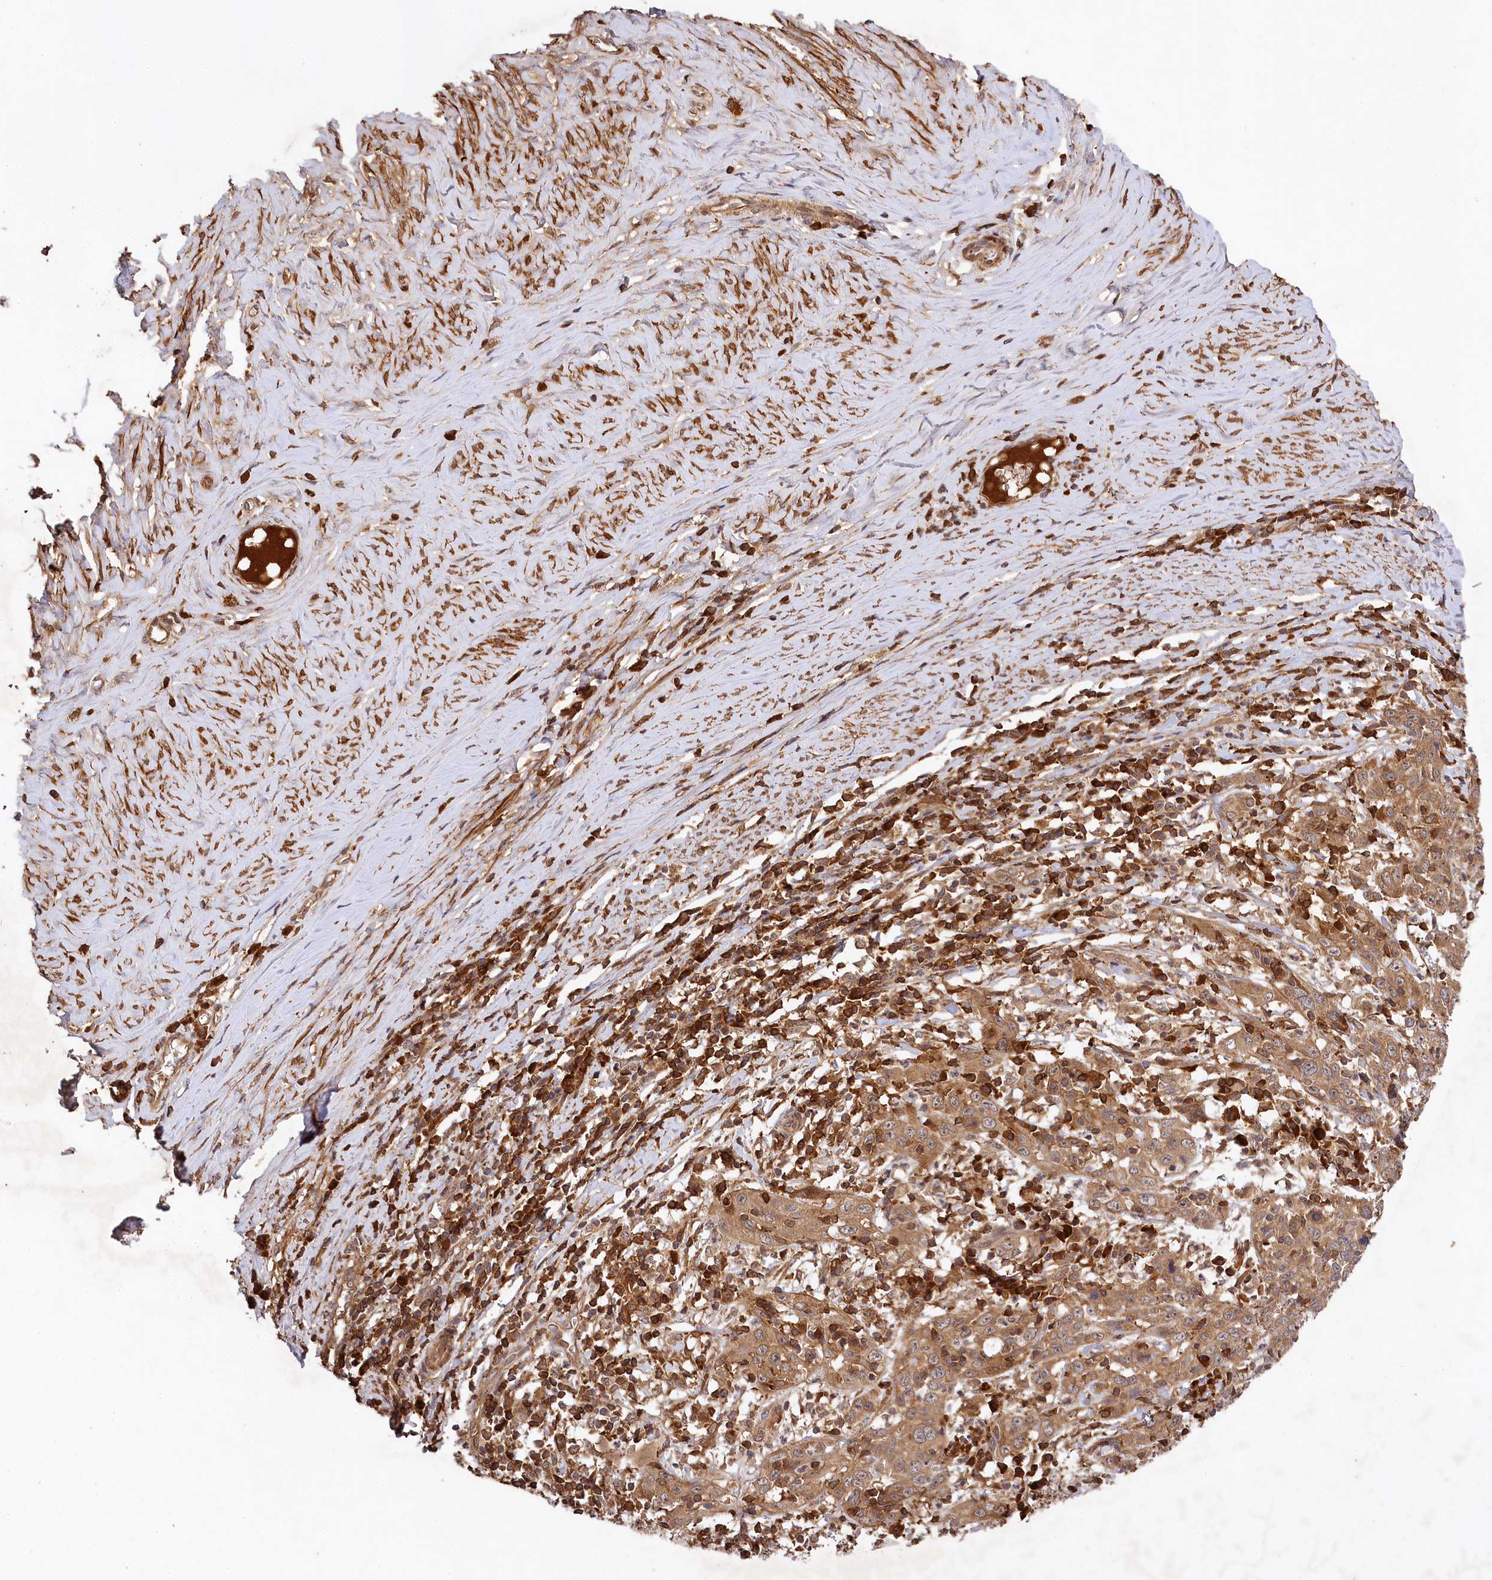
{"staining": {"intensity": "moderate", "quantity": ">75%", "location": "cytoplasmic/membranous"}, "tissue": "cervical cancer", "cell_type": "Tumor cells", "image_type": "cancer", "snomed": [{"axis": "morphology", "description": "Squamous cell carcinoma, NOS"}, {"axis": "topography", "description": "Cervix"}], "caption": "IHC micrograph of neoplastic tissue: squamous cell carcinoma (cervical) stained using immunohistochemistry (IHC) displays medium levels of moderate protein expression localized specifically in the cytoplasmic/membranous of tumor cells, appearing as a cytoplasmic/membranous brown color.", "gene": "MCF2L2", "patient": {"sex": "female", "age": 46}}